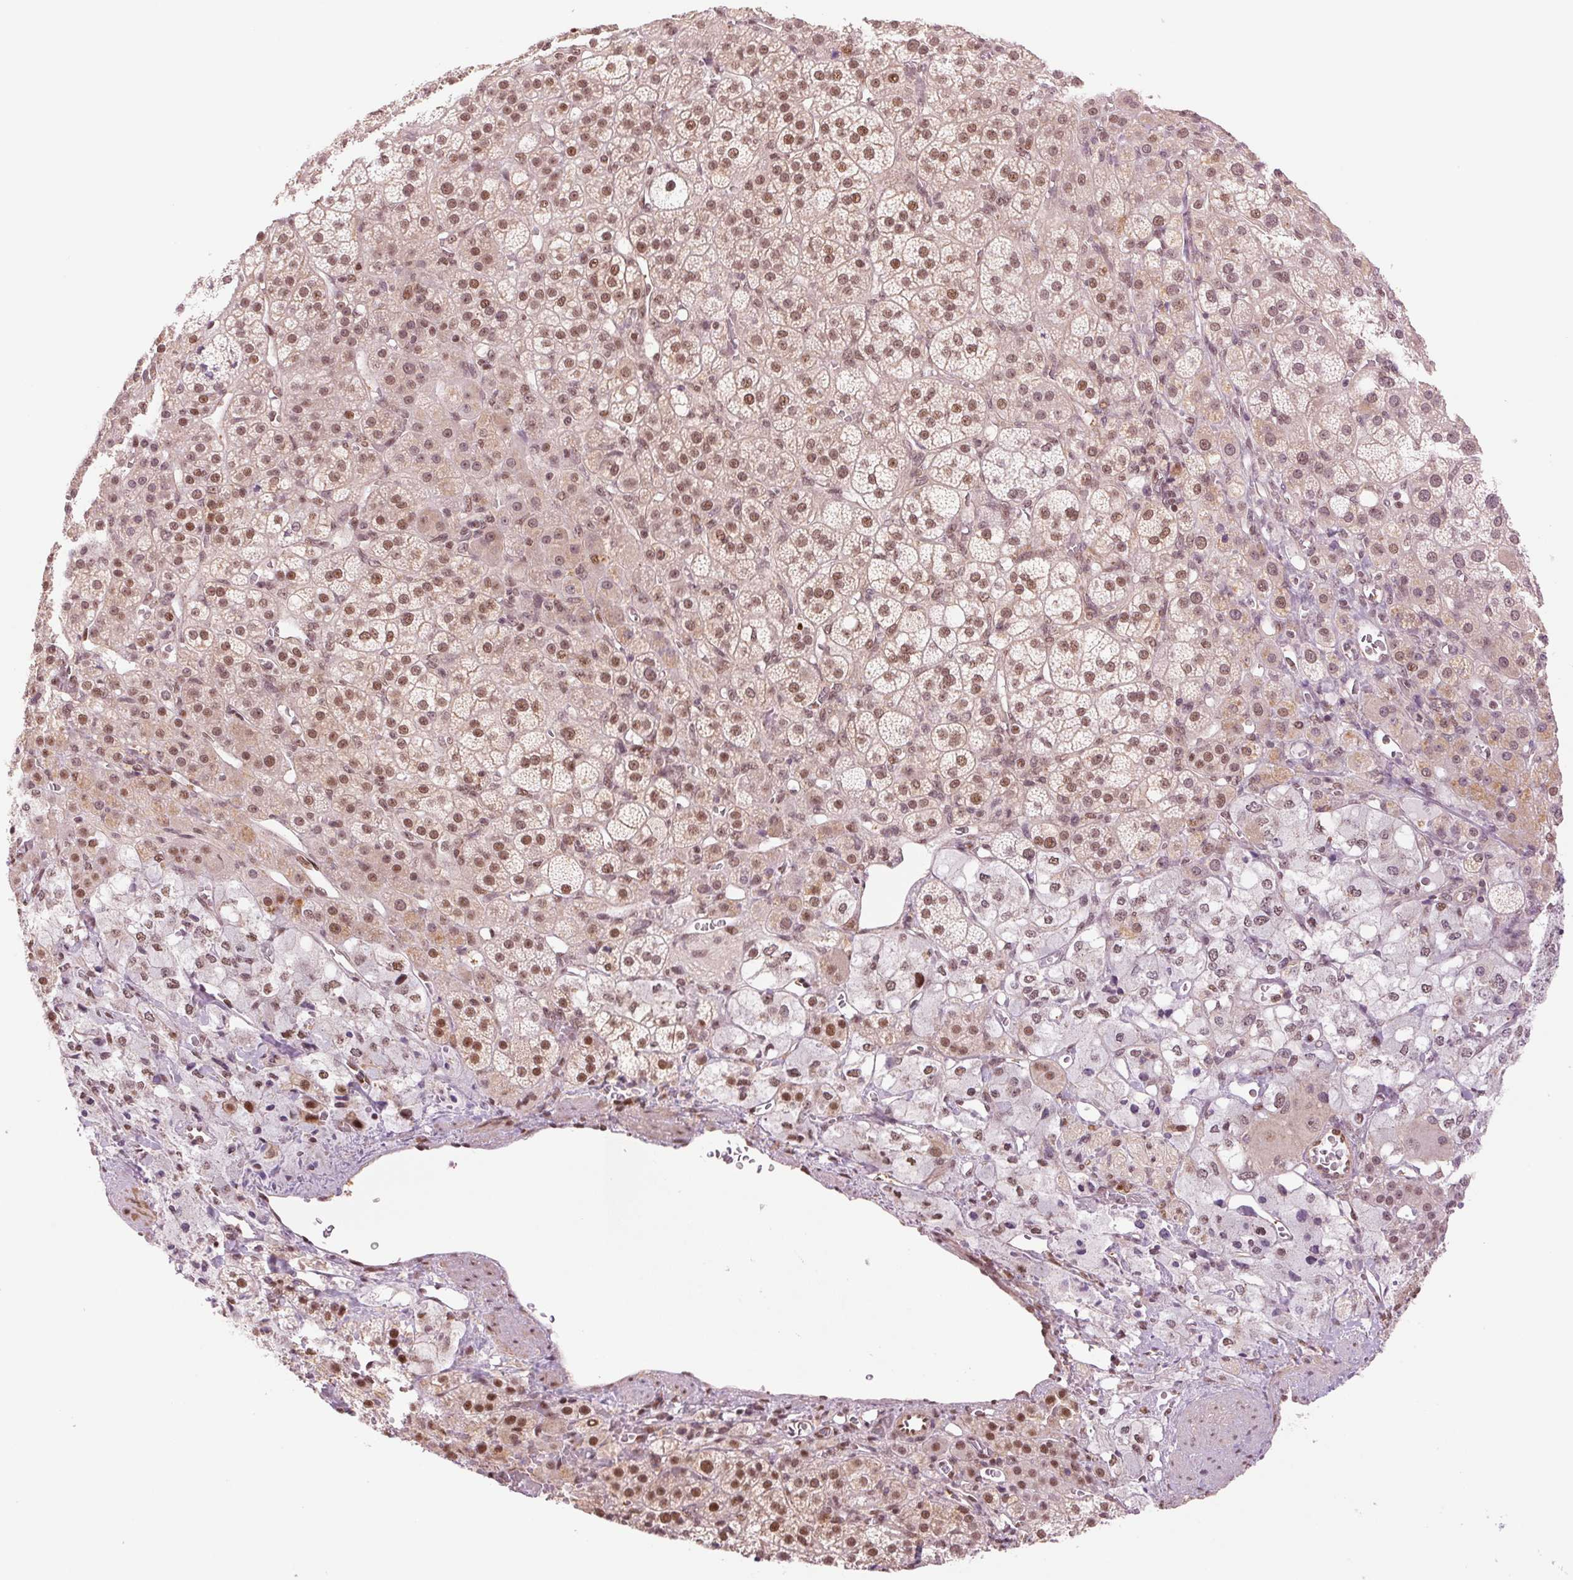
{"staining": {"intensity": "strong", "quantity": "25%-75%", "location": "nuclear"}, "tissue": "adrenal gland", "cell_type": "Glandular cells", "image_type": "normal", "snomed": [{"axis": "morphology", "description": "Normal tissue, NOS"}, {"axis": "topography", "description": "Adrenal gland"}], "caption": "IHC (DAB (3,3'-diaminobenzidine)) staining of benign human adrenal gland displays strong nuclear protein positivity in about 25%-75% of glandular cells.", "gene": "CWC25", "patient": {"sex": "female", "age": 60}}